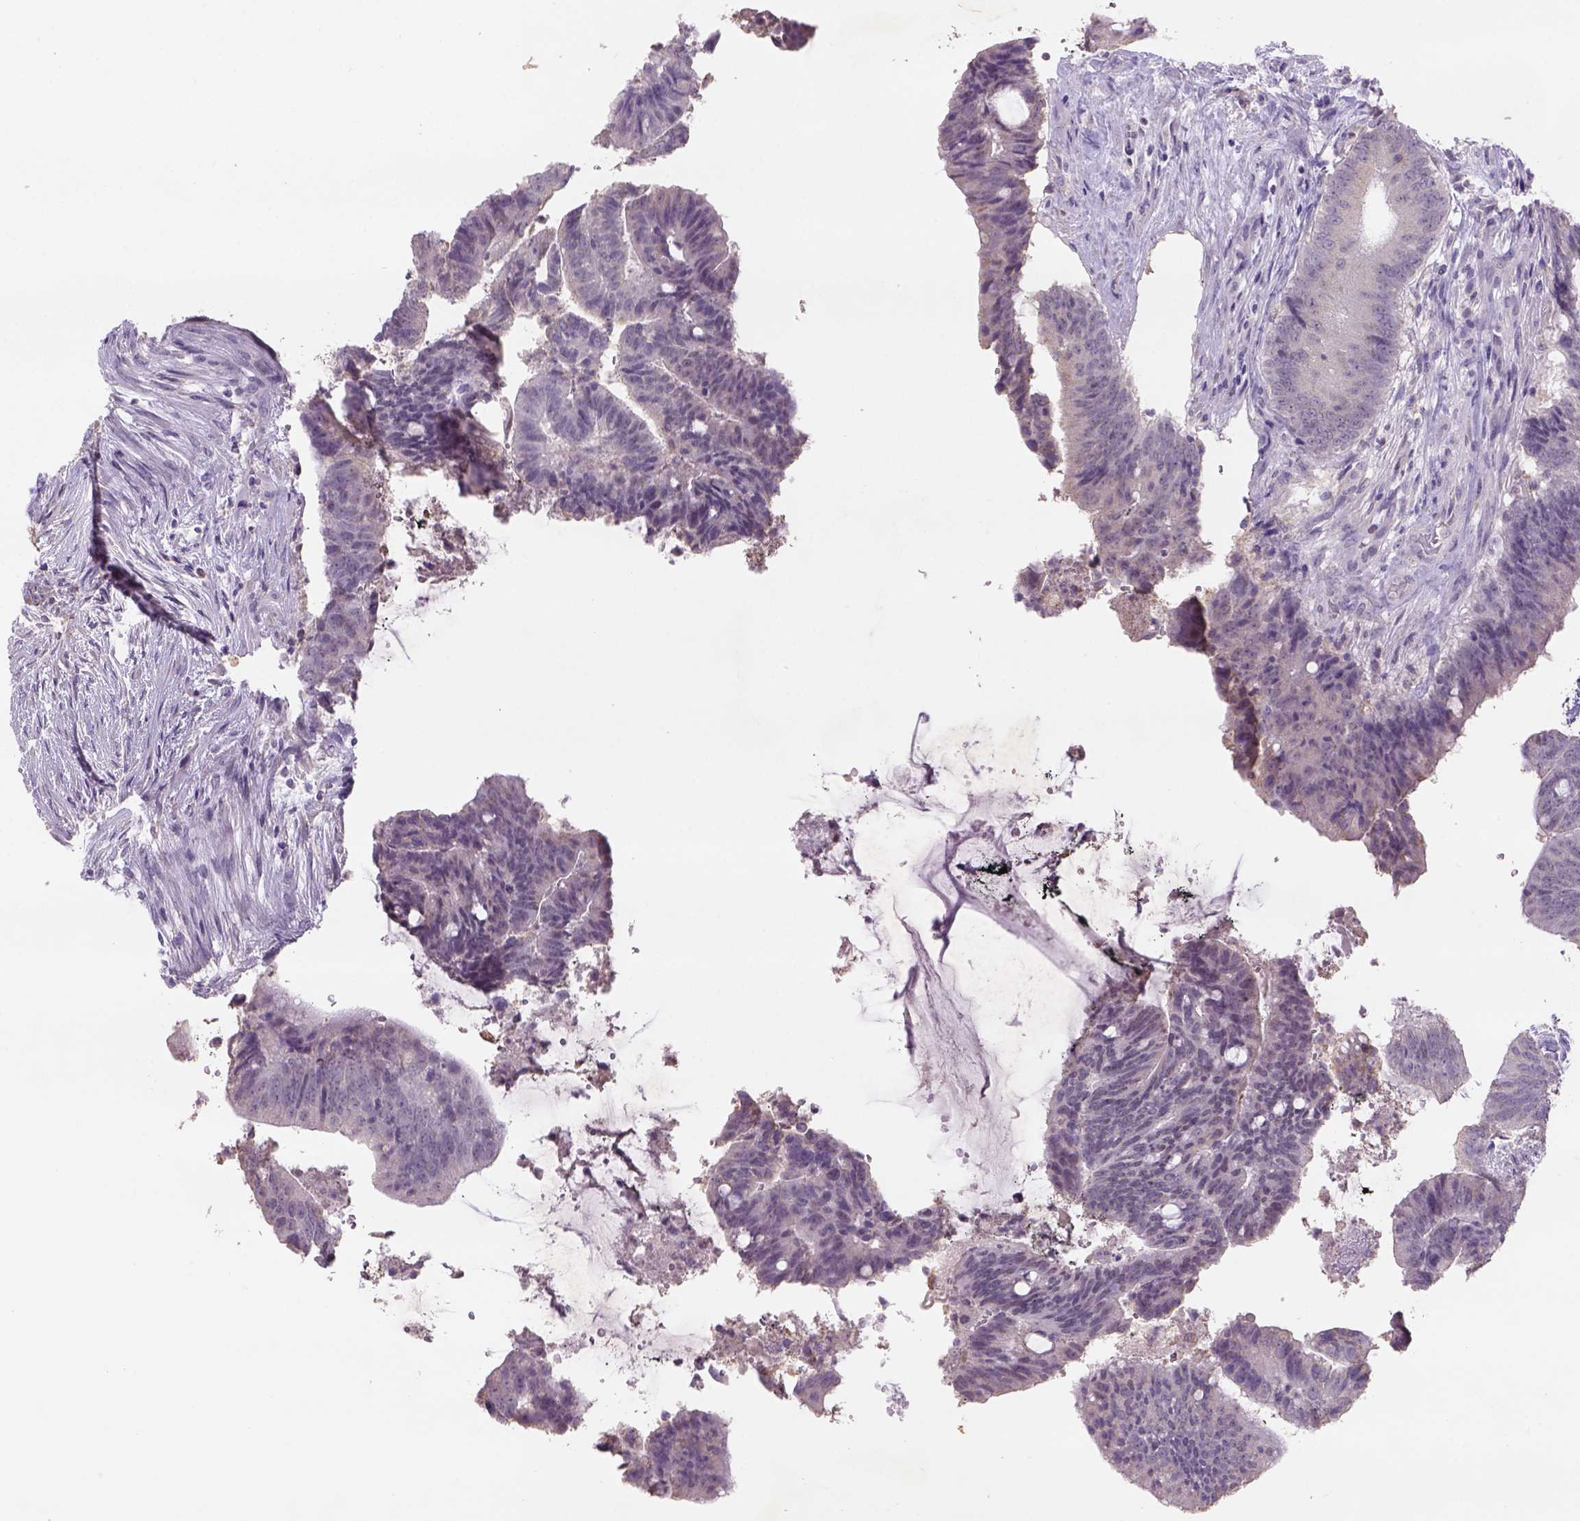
{"staining": {"intensity": "weak", "quantity": "<25%", "location": "cytoplasmic/membranous"}, "tissue": "colorectal cancer", "cell_type": "Tumor cells", "image_type": "cancer", "snomed": [{"axis": "morphology", "description": "Adenocarcinoma, NOS"}, {"axis": "topography", "description": "Colon"}], "caption": "Immunohistochemical staining of colorectal cancer (adenocarcinoma) reveals no significant positivity in tumor cells.", "gene": "NAALAD2", "patient": {"sex": "female", "age": 43}}